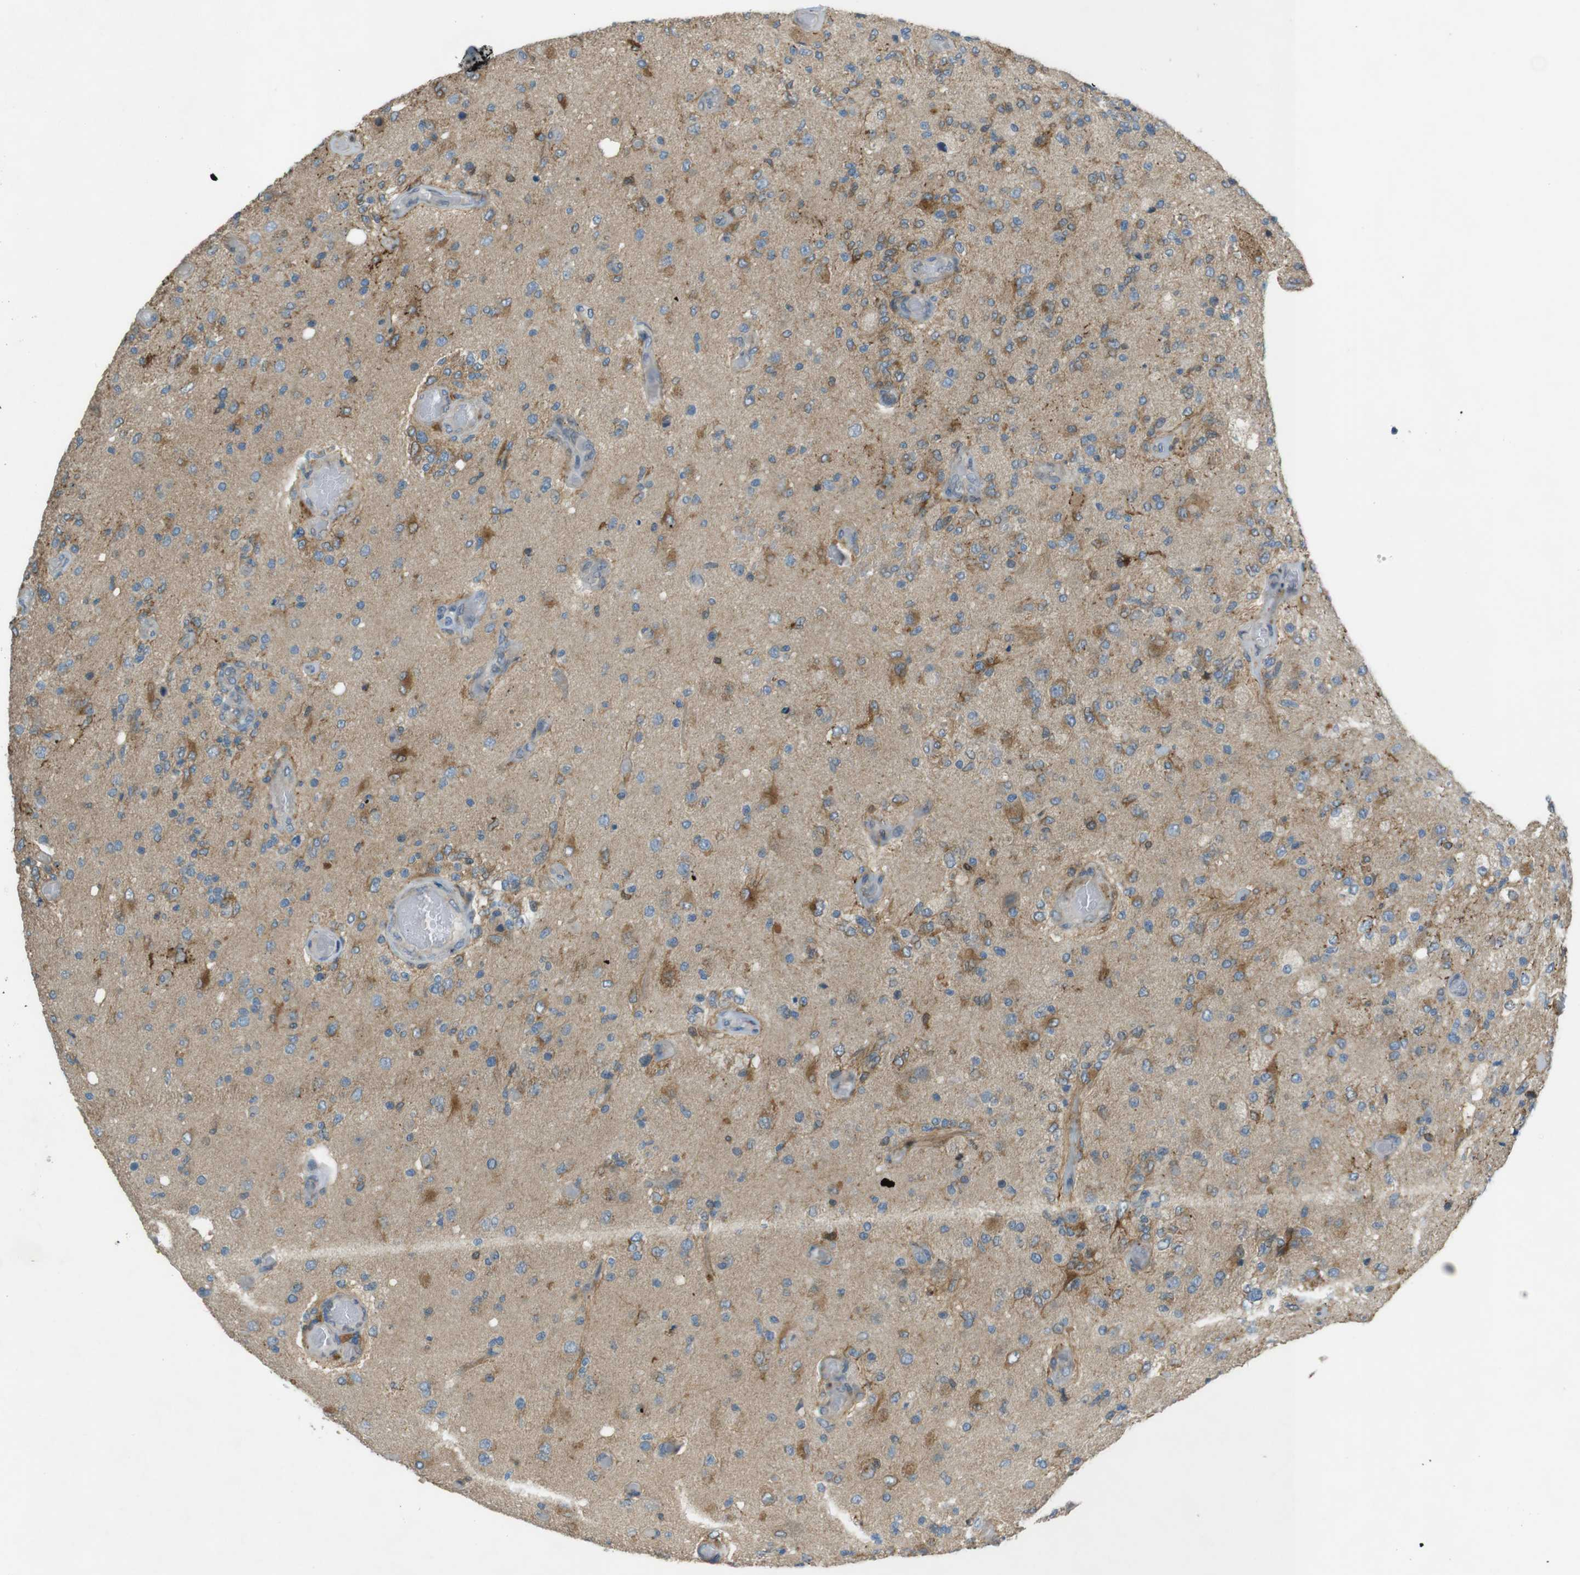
{"staining": {"intensity": "moderate", "quantity": ">75%", "location": "cytoplasmic/membranous"}, "tissue": "glioma", "cell_type": "Tumor cells", "image_type": "cancer", "snomed": [{"axis": "morphology", "description": "Normal tissue, NOS"}, {"axis": "morphology", "description": "Glioma, malignant, High grade"}, {"axis": "topography", "description": "Cerebral cortex"}], "caption": "Brown immunohistochemical staining in glioma displays moderate cytoplasmic/membranous positivity in about >75% of tumor cells.", "gene": "TMEM41B", "patient": {"sex": "male", "age": 77}}